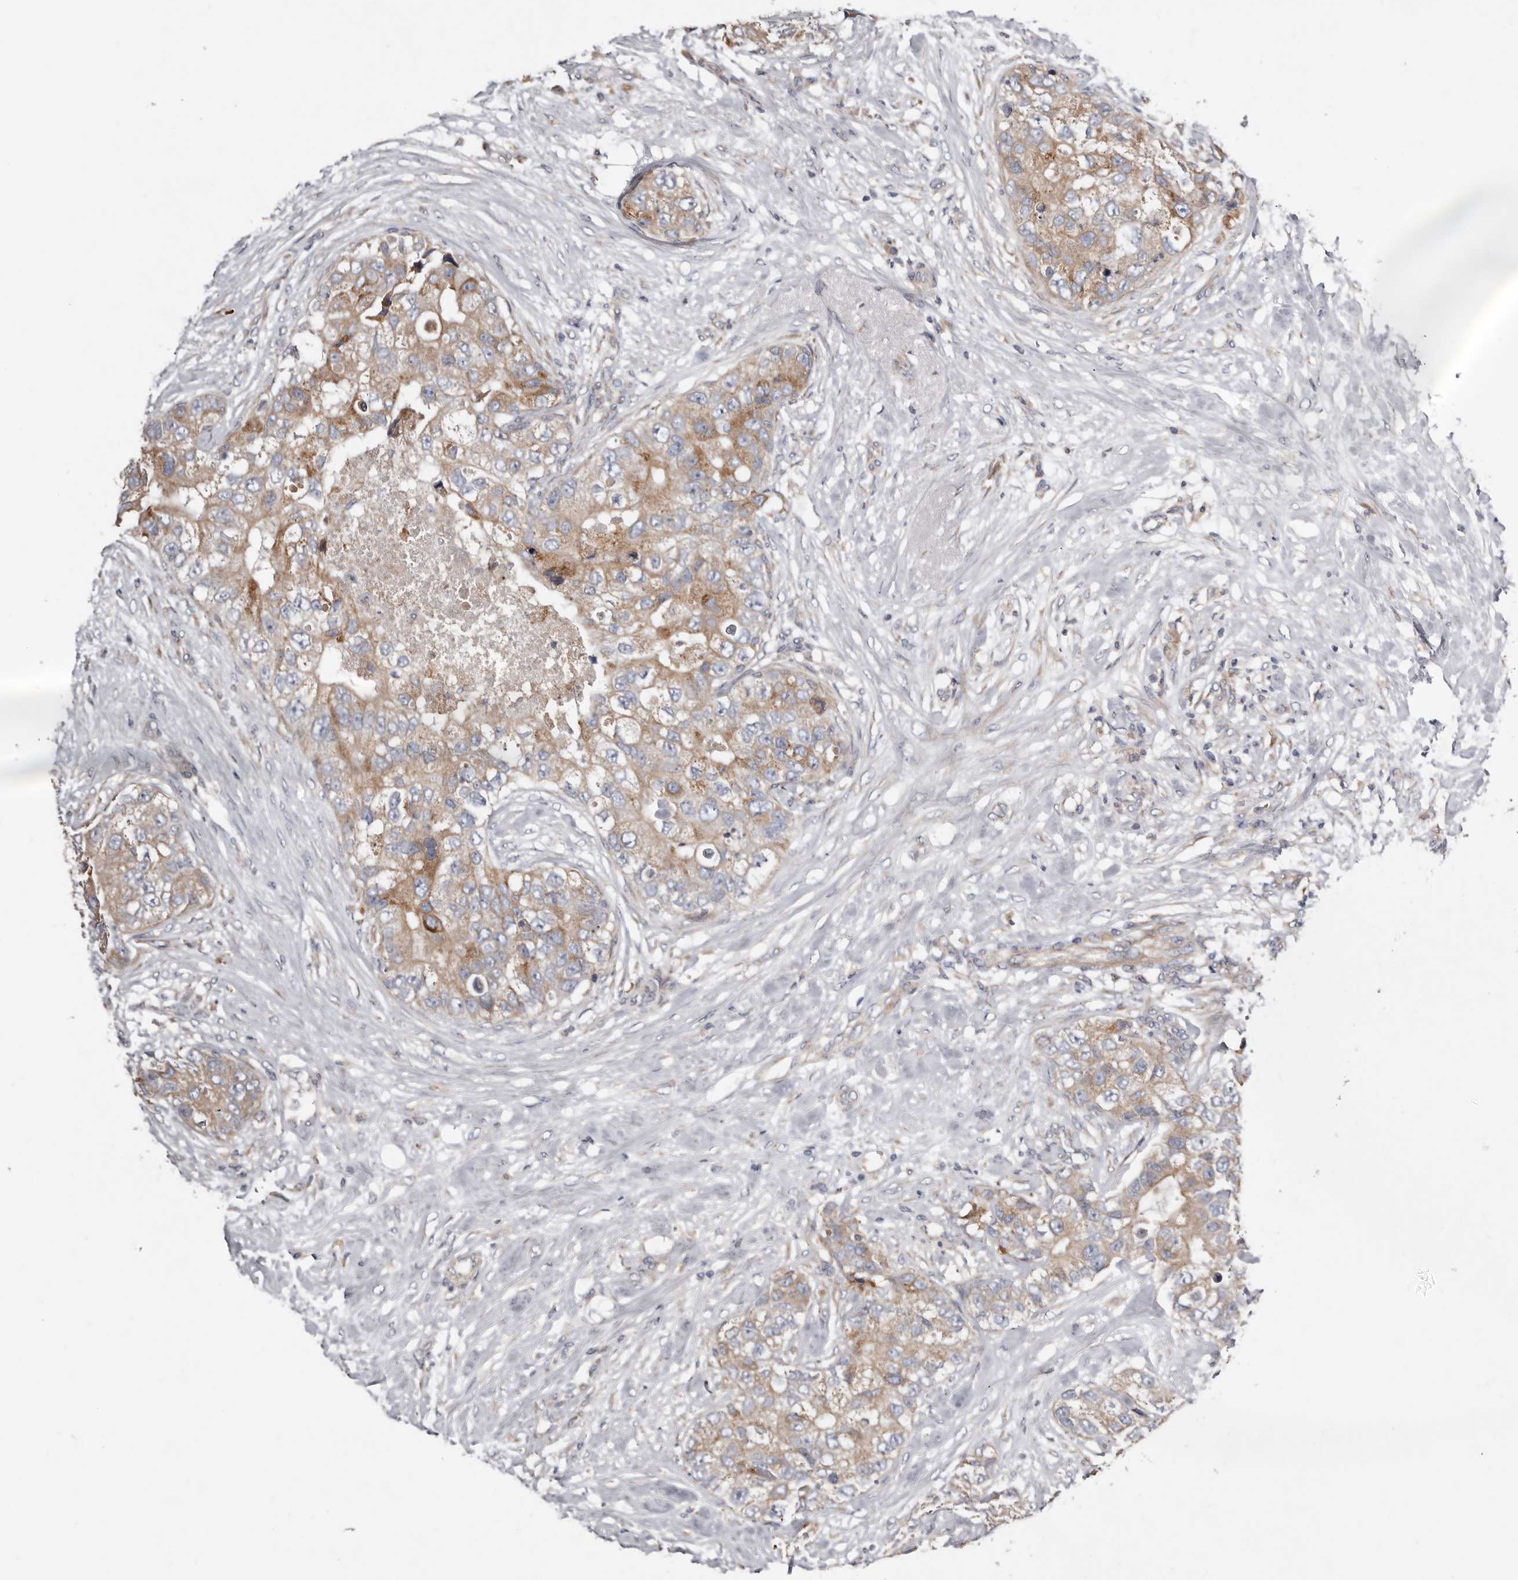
{"staining": {"intensity": "weak", "quantity": ">75%", "location": "cytoplasmic/membranous"}, "tissue": "breast cancer", "cell_type": "Tumor cells", "image_type": "cancer", "snomed": [{"axis": "morphology", "description": "Duct carcinoma"}, {"axis": "topography", "description": "Breast"}], "caption": "About >75% of tumor cells in human breast invasive ductal carcinoma reveal weak cytoplasmic/membranous protein positivity as visualized by brown immunohistochemical staining.", "gene": "ASIC5", "patient": {"sex": "female", "age": 62}}